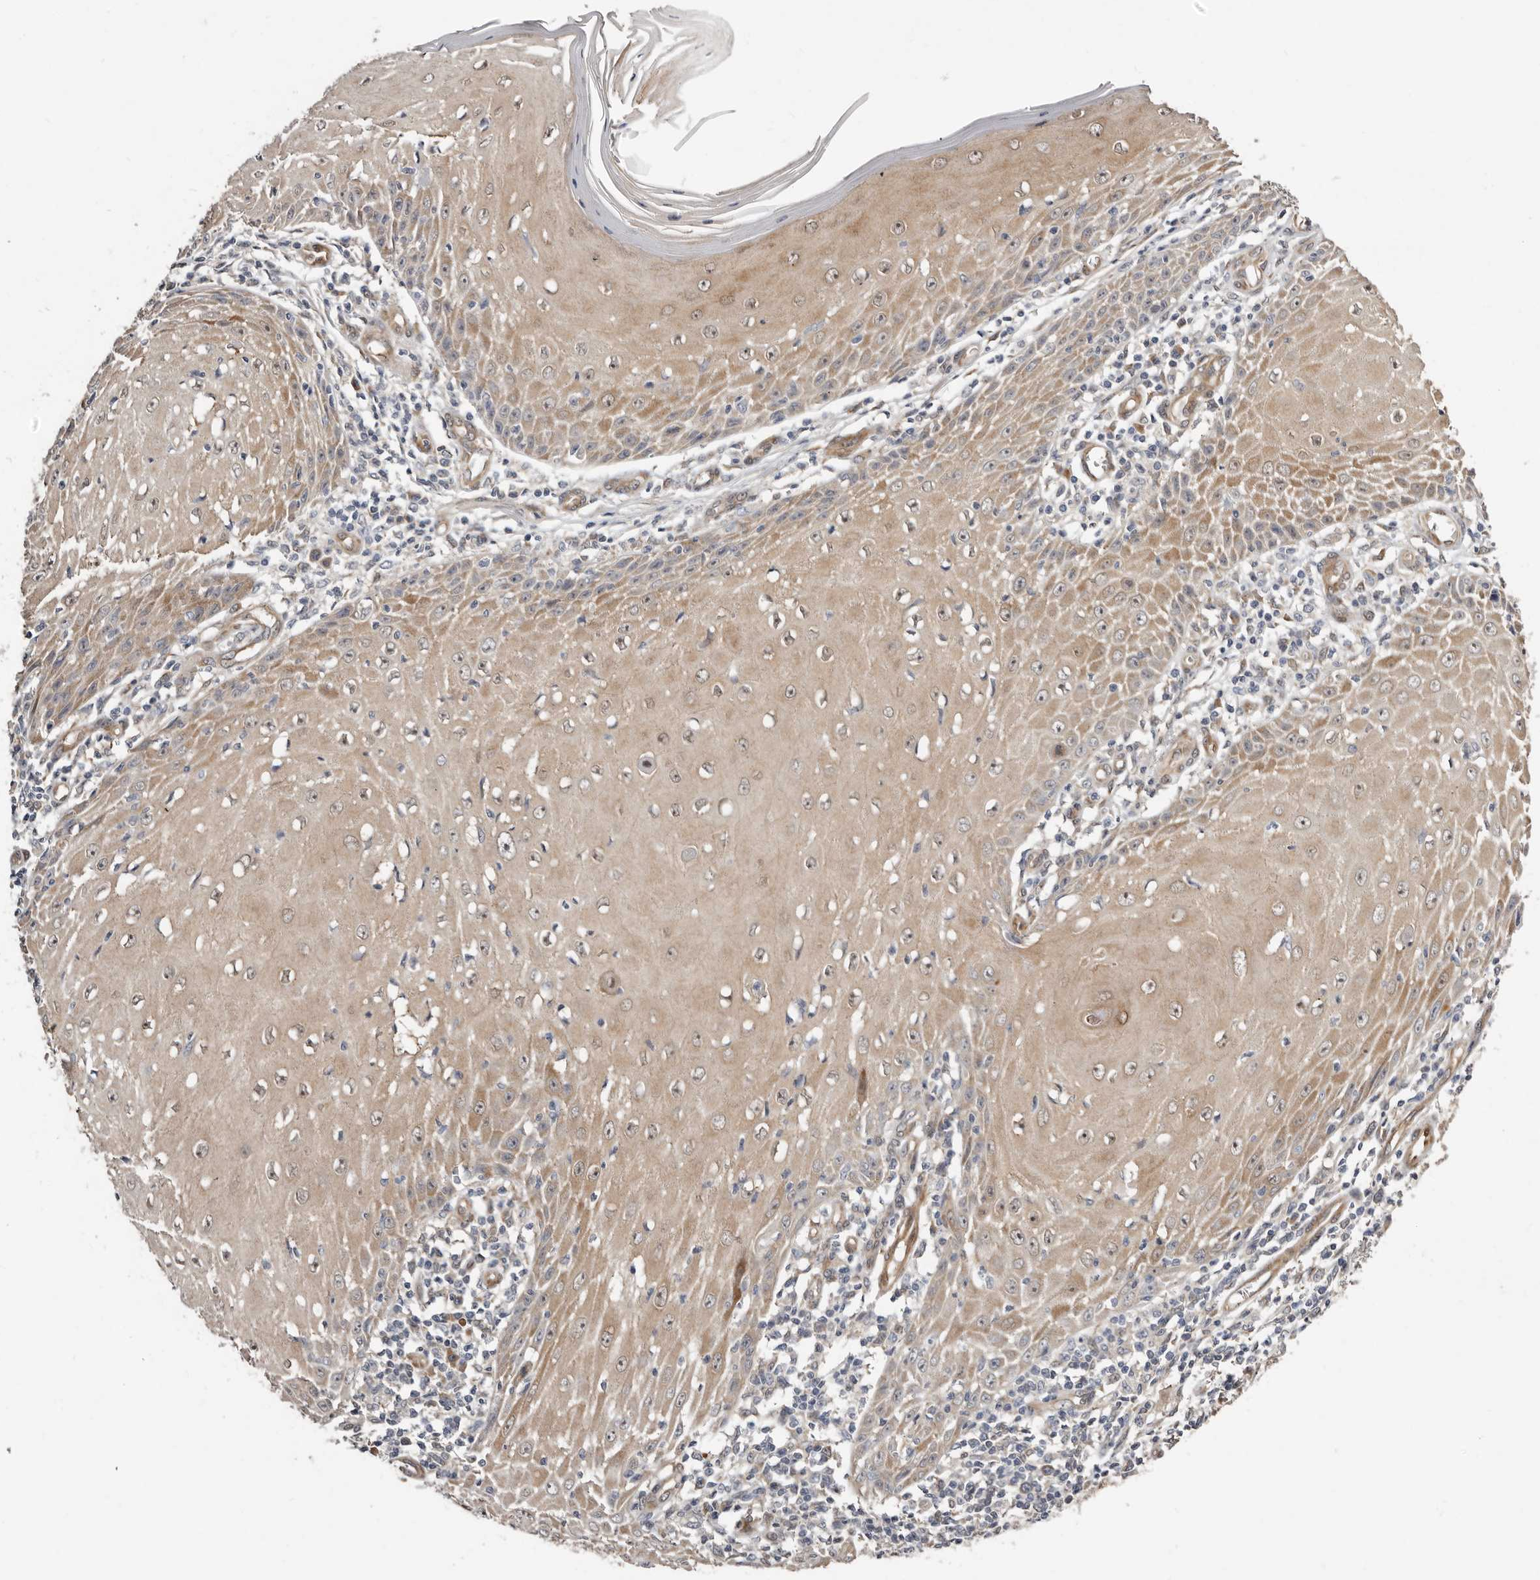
{"staining": {"intensity": "weak", "quantity": ">75%", "location": "cytoplasmic/membranous"}, "tissue": "skin cancer", "cell_type": "Tumor cells", "image_type": "cancer", "snomed": [{"axis": "morphology", "description": "Squamous cell carcinoma, NOS"}, {"axis": "topography", "description": "Skin"}], "caption": "Skin squamous cell carcinoma stained with a protein marker exhibits weak staining in tumor cells.", "gene": "SBDS", "patient": {"sex": "female", "age": 73}}